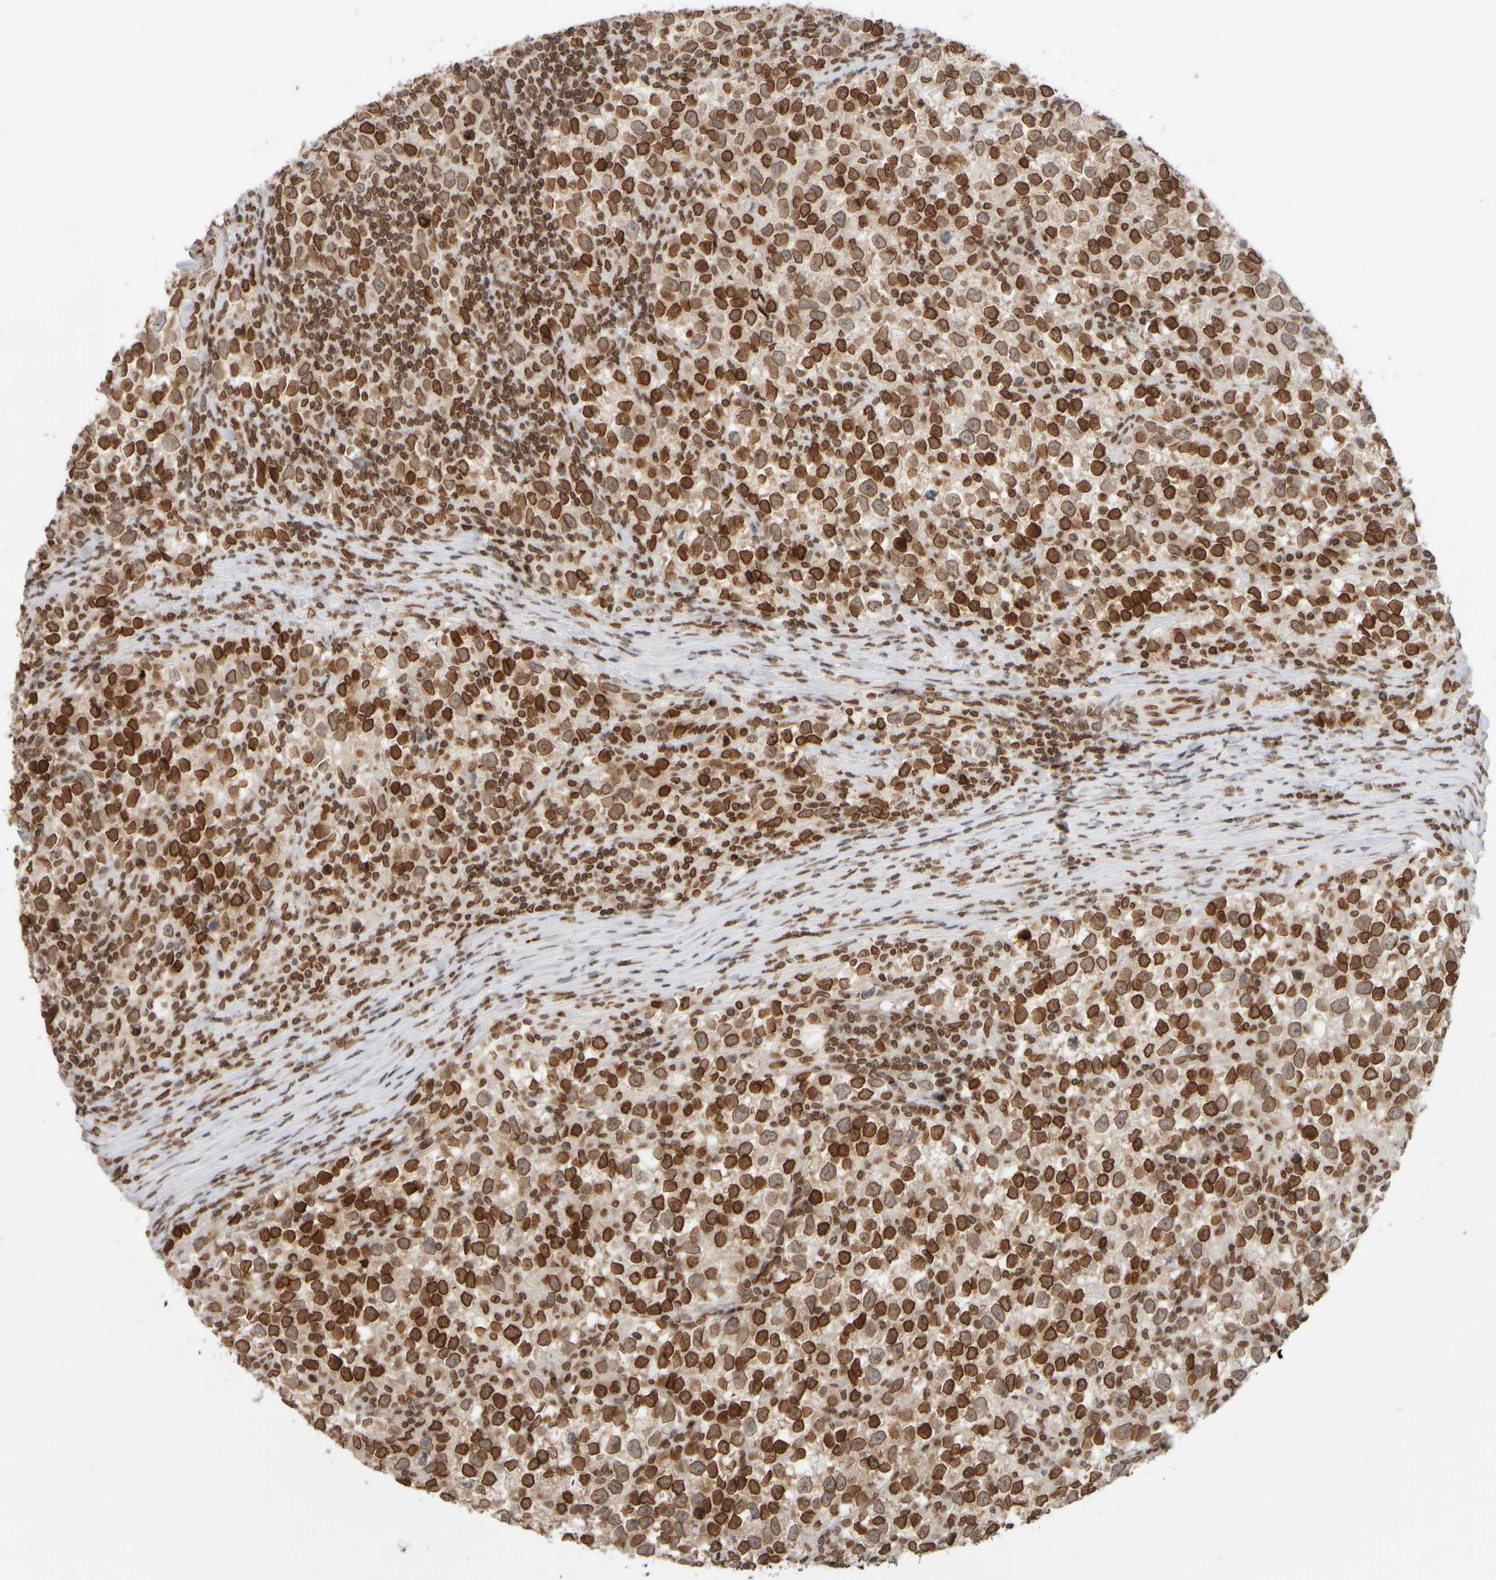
{"staining": {"intensity": "strong", "quantity": ">75%", "location": "cytoplasmic/membranous,nuclear"}, "tissue": "testis cancer", "cell_type": "Tumor cells", "image_type": "cancer", "snomed": [{"axis": "morphology", "description": "Normal tissue, NOS"}, {"axis": "morphology", "description": "Seminoma, NOS"}, {"axis": "topography", "description": "Testis"}], "caption": "A photomicrograph of human testis cancer stained for a protein demonstrates strong cytoplasmic/membranous and nuclear brown staining in tumor cells. (DAB = brown stain, brightfield microscopy at high magnification).", "gene": "ZC3HC1", "patient": {"sex": "male", "age": 43}}